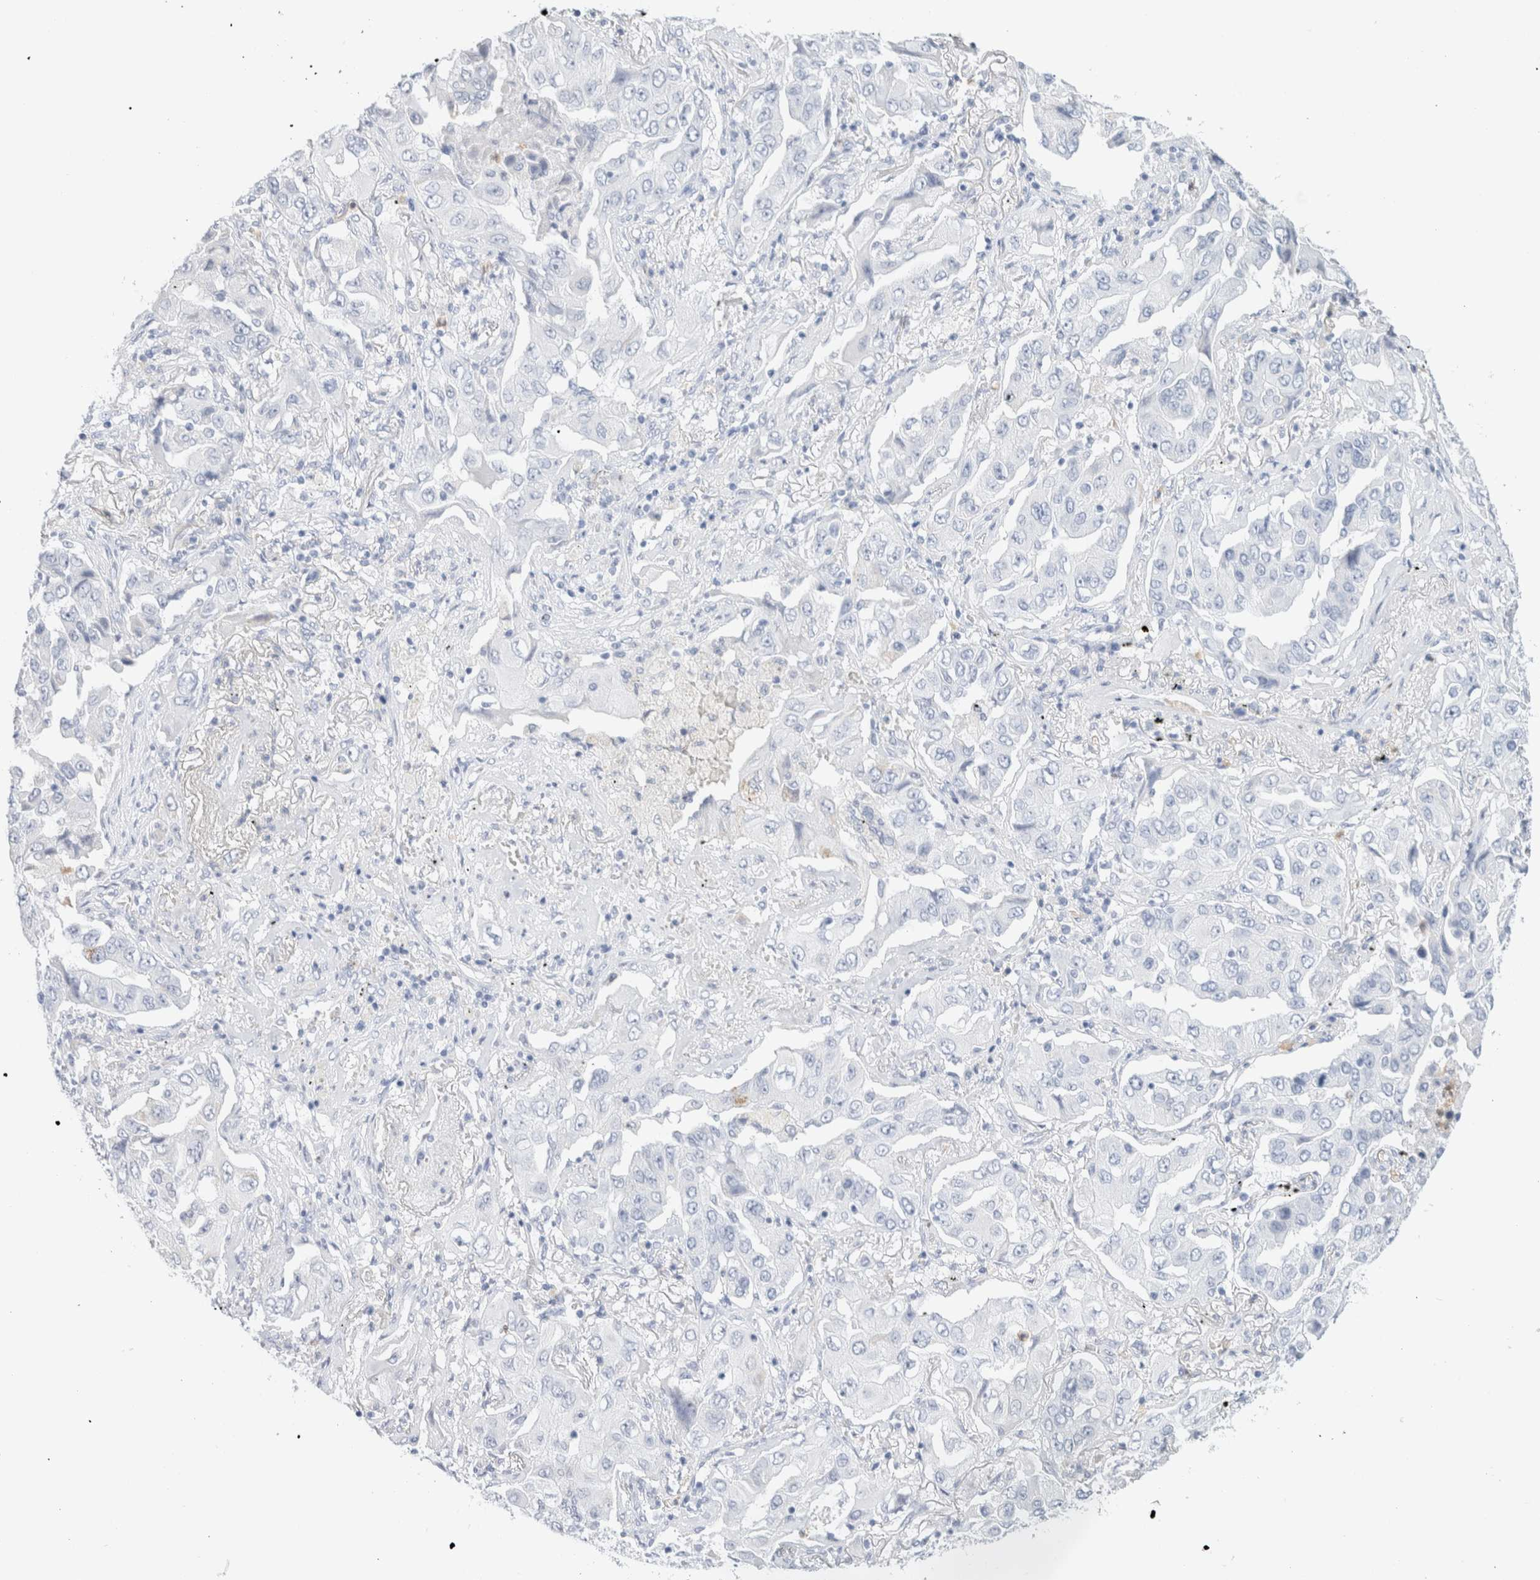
{"staining": {"intensity": "negative", "quantity": "none", "location": "none"}, "tissue": "lung cancer", "cell_type": "Tumor cells", "image_type": "cancer", "snomed": [{"axis": "morphology", "description": "Adenocarcinoma, NOS"}, {"axis": "topography", "description": "Lung"}], "caption": "DAB (3,3'-diaminobenzidine) immunohistochemical staining of adenocarcinoma (lung) shows no significant positivity in tumor cells.", "gene": "ARG1", "patient": {"sex": "female", "age": 65}}